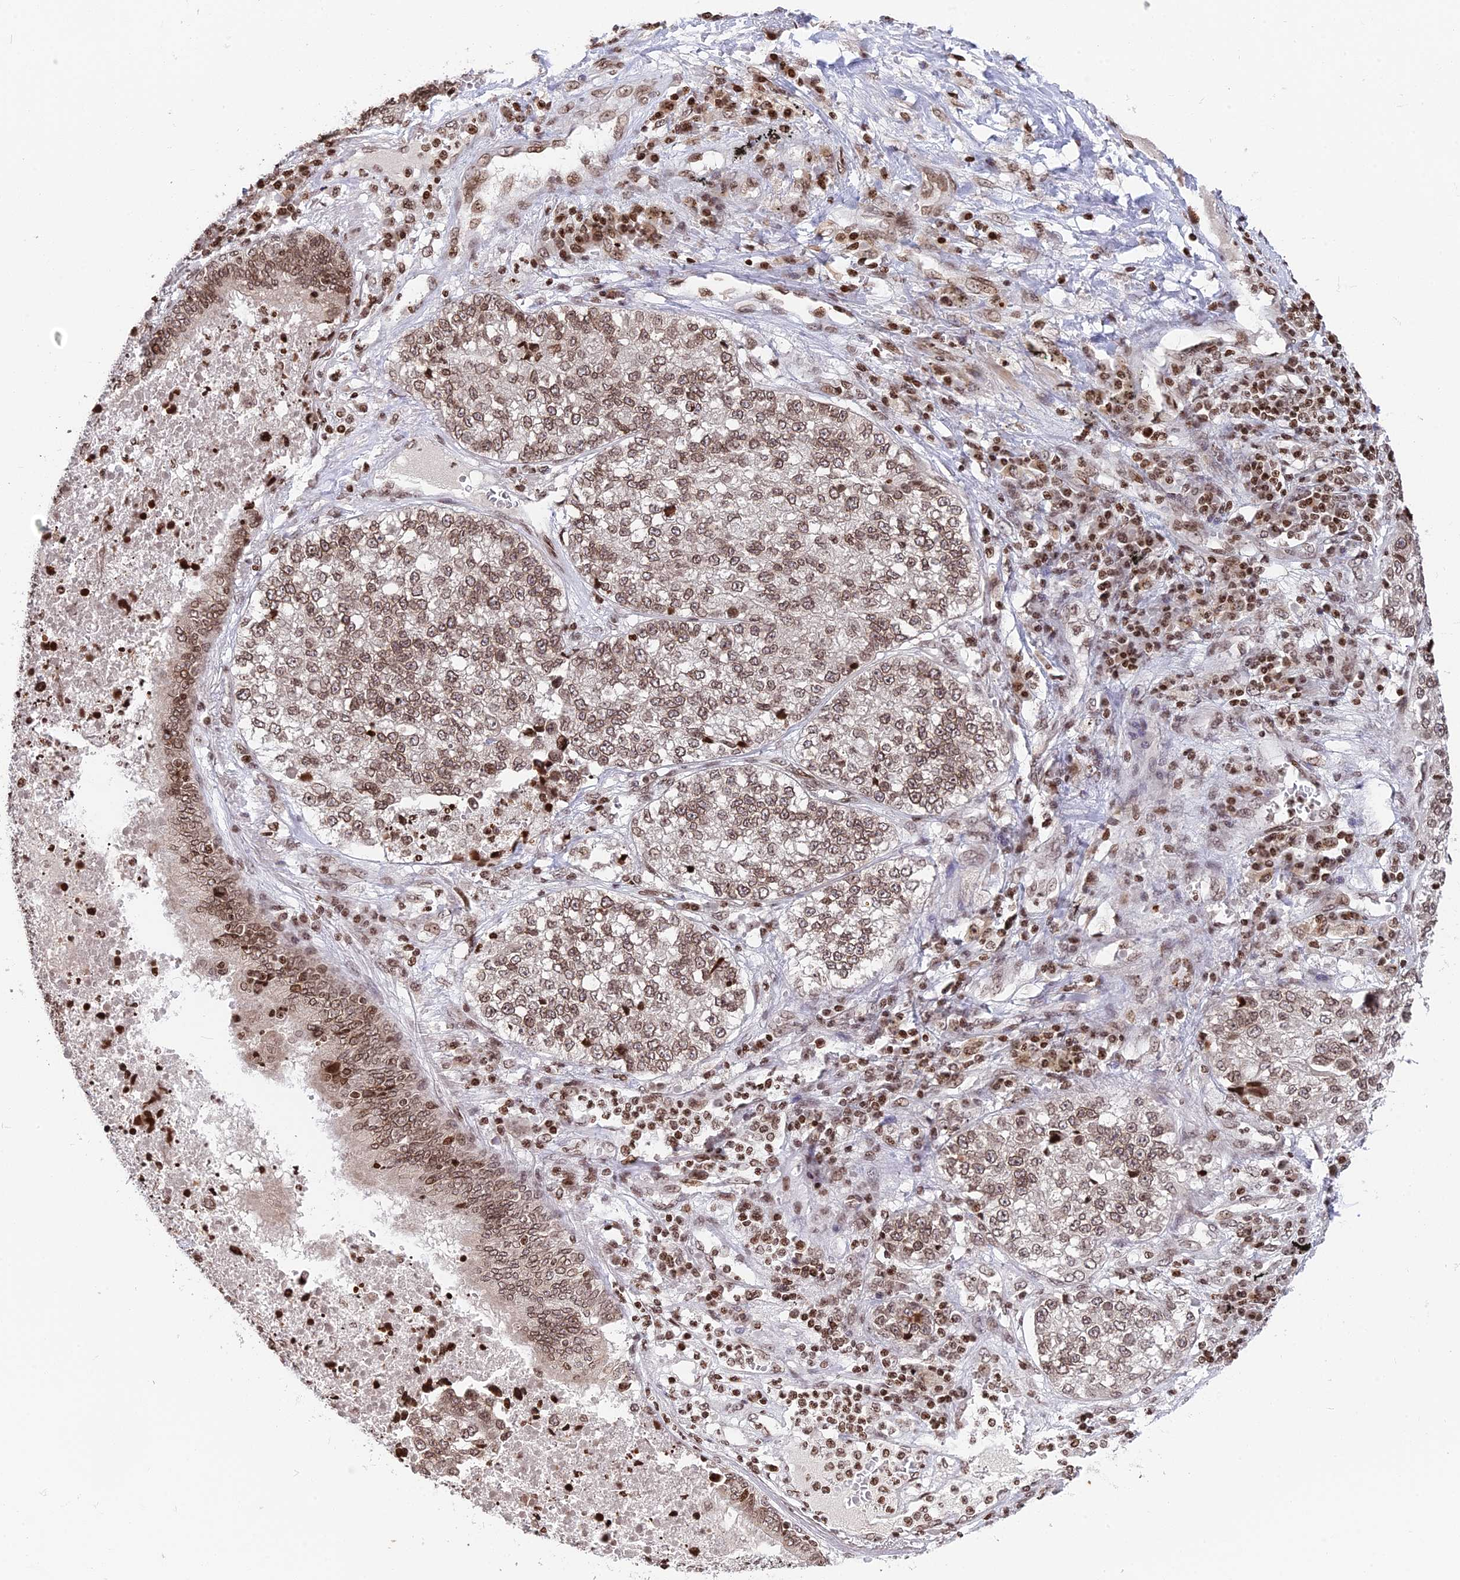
{"staining": {"intensity": "moderate", "quantity": ">75%", "location": "nuclear"}, "tissue": "lung cancer", "cell_type": "Tumor cells", "image_type": "cancer", "snomed": [{"axis": "morphology", "description": "Adenocarcinoma, NOS"}, {"axis": "topography", "description": "Lung"}], "caption": "Lung cancer (adenocarcinoma) stained for a protein (brown) exhibits moderate nuclear positive positivity in approximately >75% of tumor cells.", "gene": "TET2", "patient": {"sex": "male", "age": 49}}